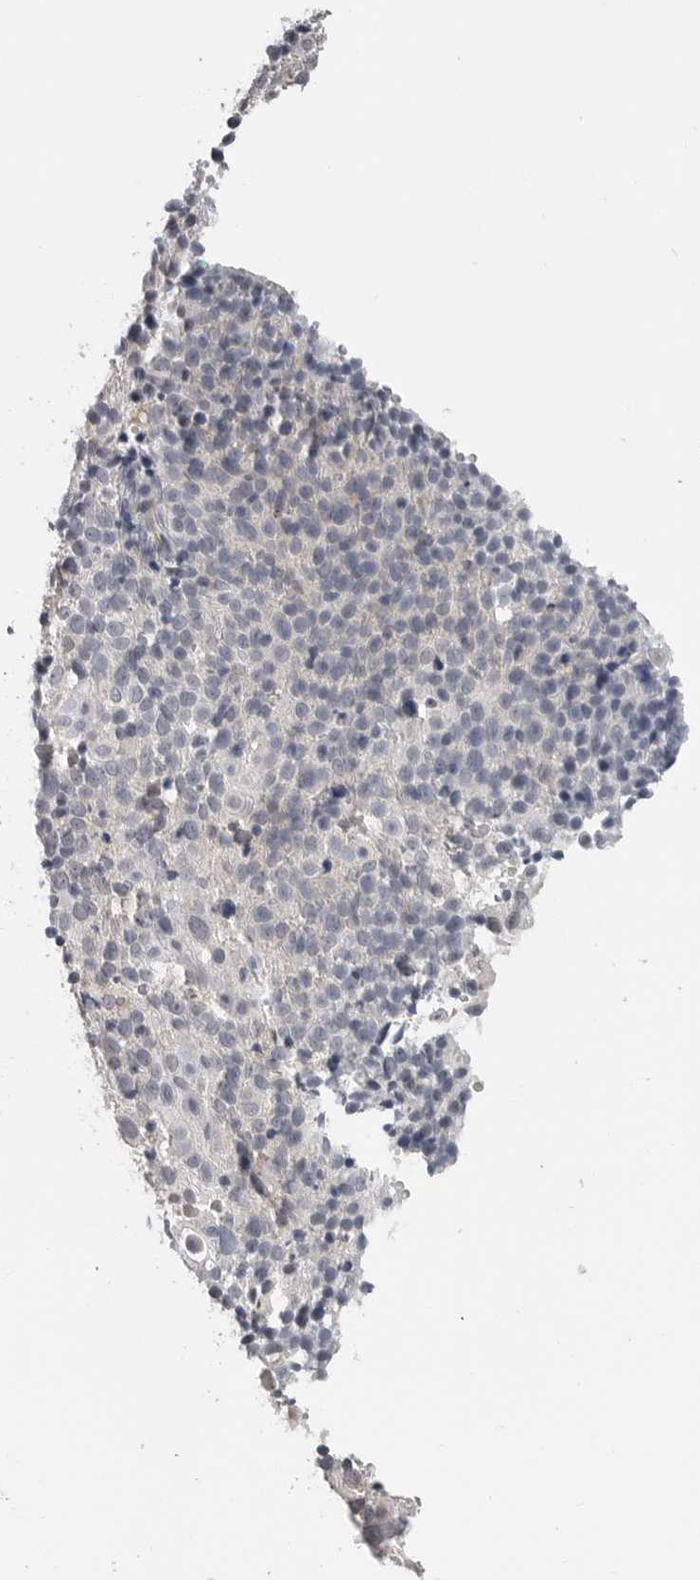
{"staining": {"intensity": "negative", "quantity": "none", "location": "none"}, "tissue": "cervical cancer", "cell_type": "Tumor cells", "image_type": "cancer", "snomed": [{"axis": "morphology", "description": "Squamous cell carcinoma, NOS"}, {"axis": "topography", "description": "Cervix"}], "caption": "Protein analysis of cervical cancer (squamous cell carcinoma) shows no significant positivity in tumor cells. (DAB (3,3'-diaminobenzidine) immunohistochemistry with hematoxylin counter stain).", "gene": "PLEKHF1", "patient": {"sex": "female", "age": 74}}